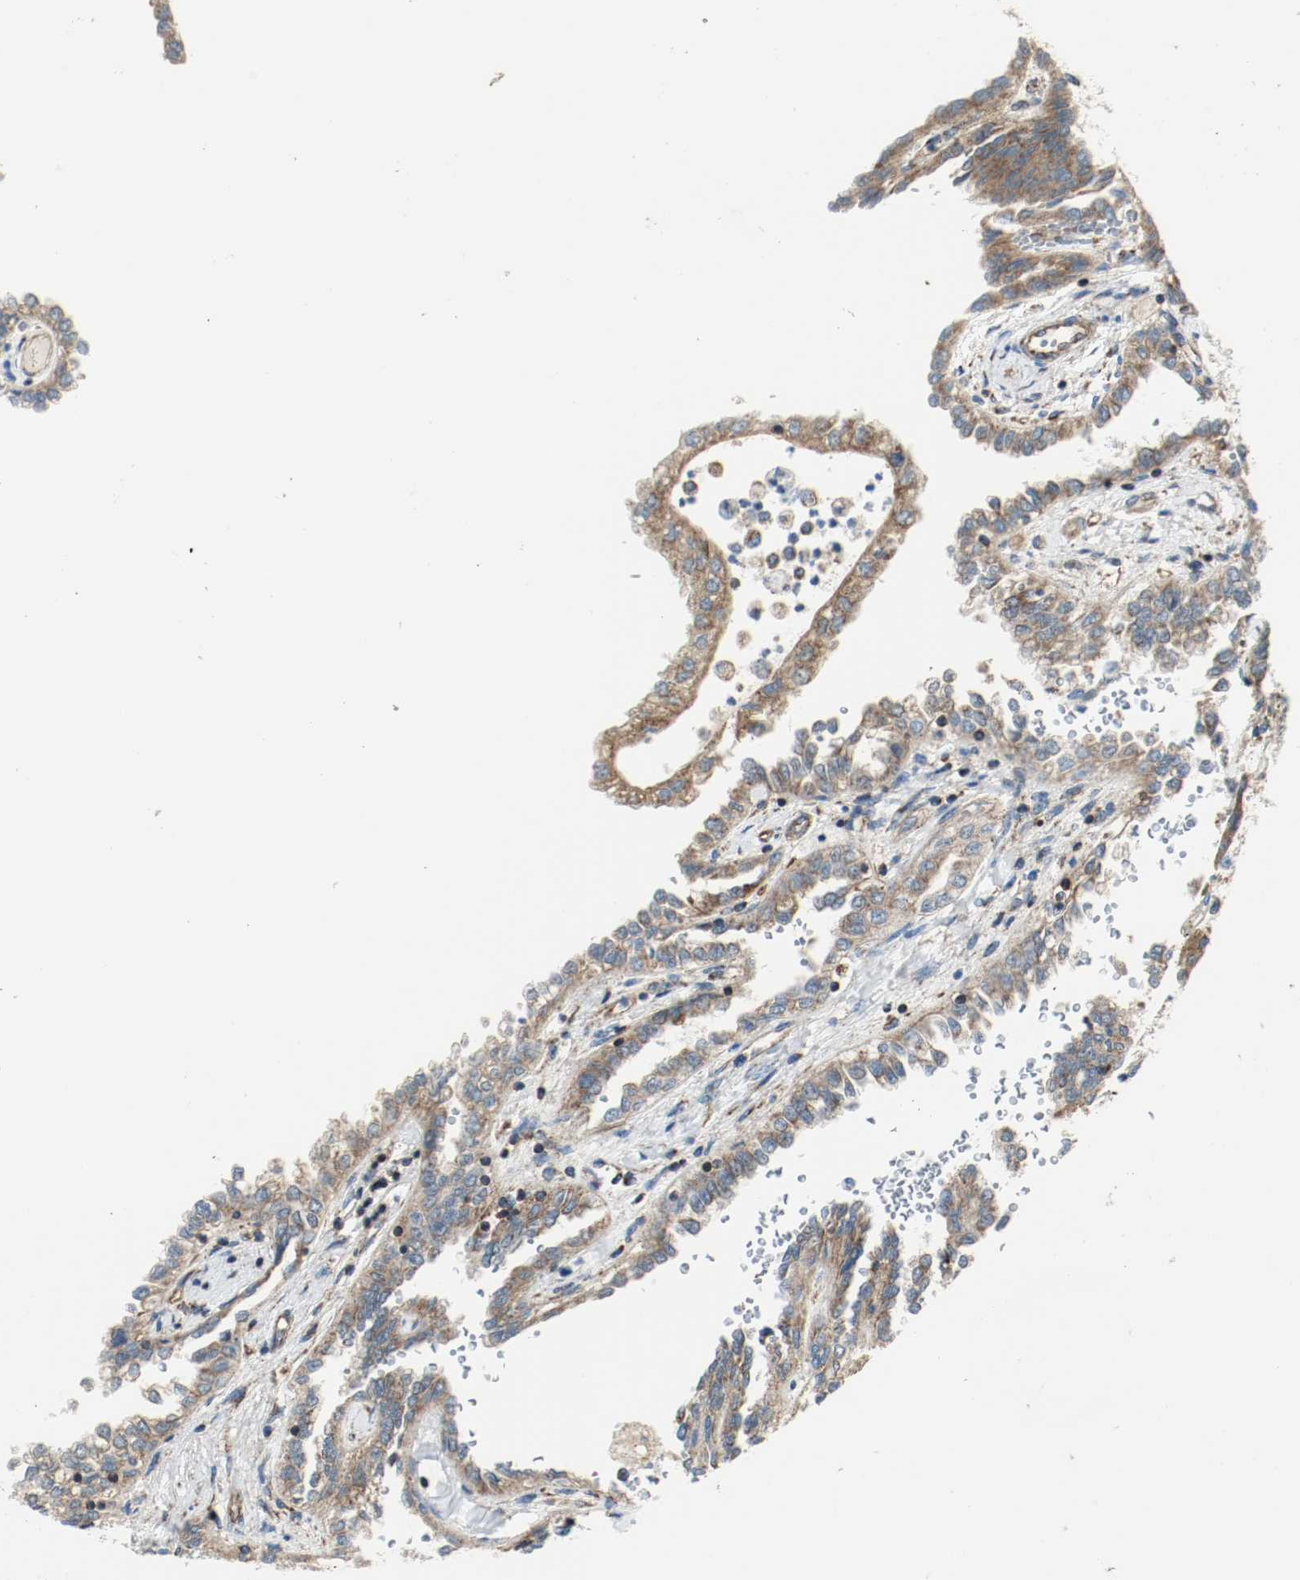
{"staining": {"intensity": "moderate", "quantity": ">75%", "location": "cytoplasmic/membranous"}, "tissue": "renal cancer", "cell_type": "Tumor cells", "image_type": "cancer", "snomed": [{"axis": "morphology", "description": "Inflammation, NOS"}, {"axis": "morphology", "description": "Adenocarcinoma, NOS"}, {"axis": "topography", "description": "Kidney"}], "caption": "Immunohistochemistry (DAB) staining of renal adenocarcinoma reveals moderate cytoplasmic/membranous protein positivity in about >75% of tumor cells. The staining was performed using DAB (3,3'-diaminobenzidine) to visualize the protein expression in brown, while the nuclei were stained in blue with hematoxylin (Magnification: 20x).", "gene": "PLCG1", "patient": {"sex": "male", "age": 68}}